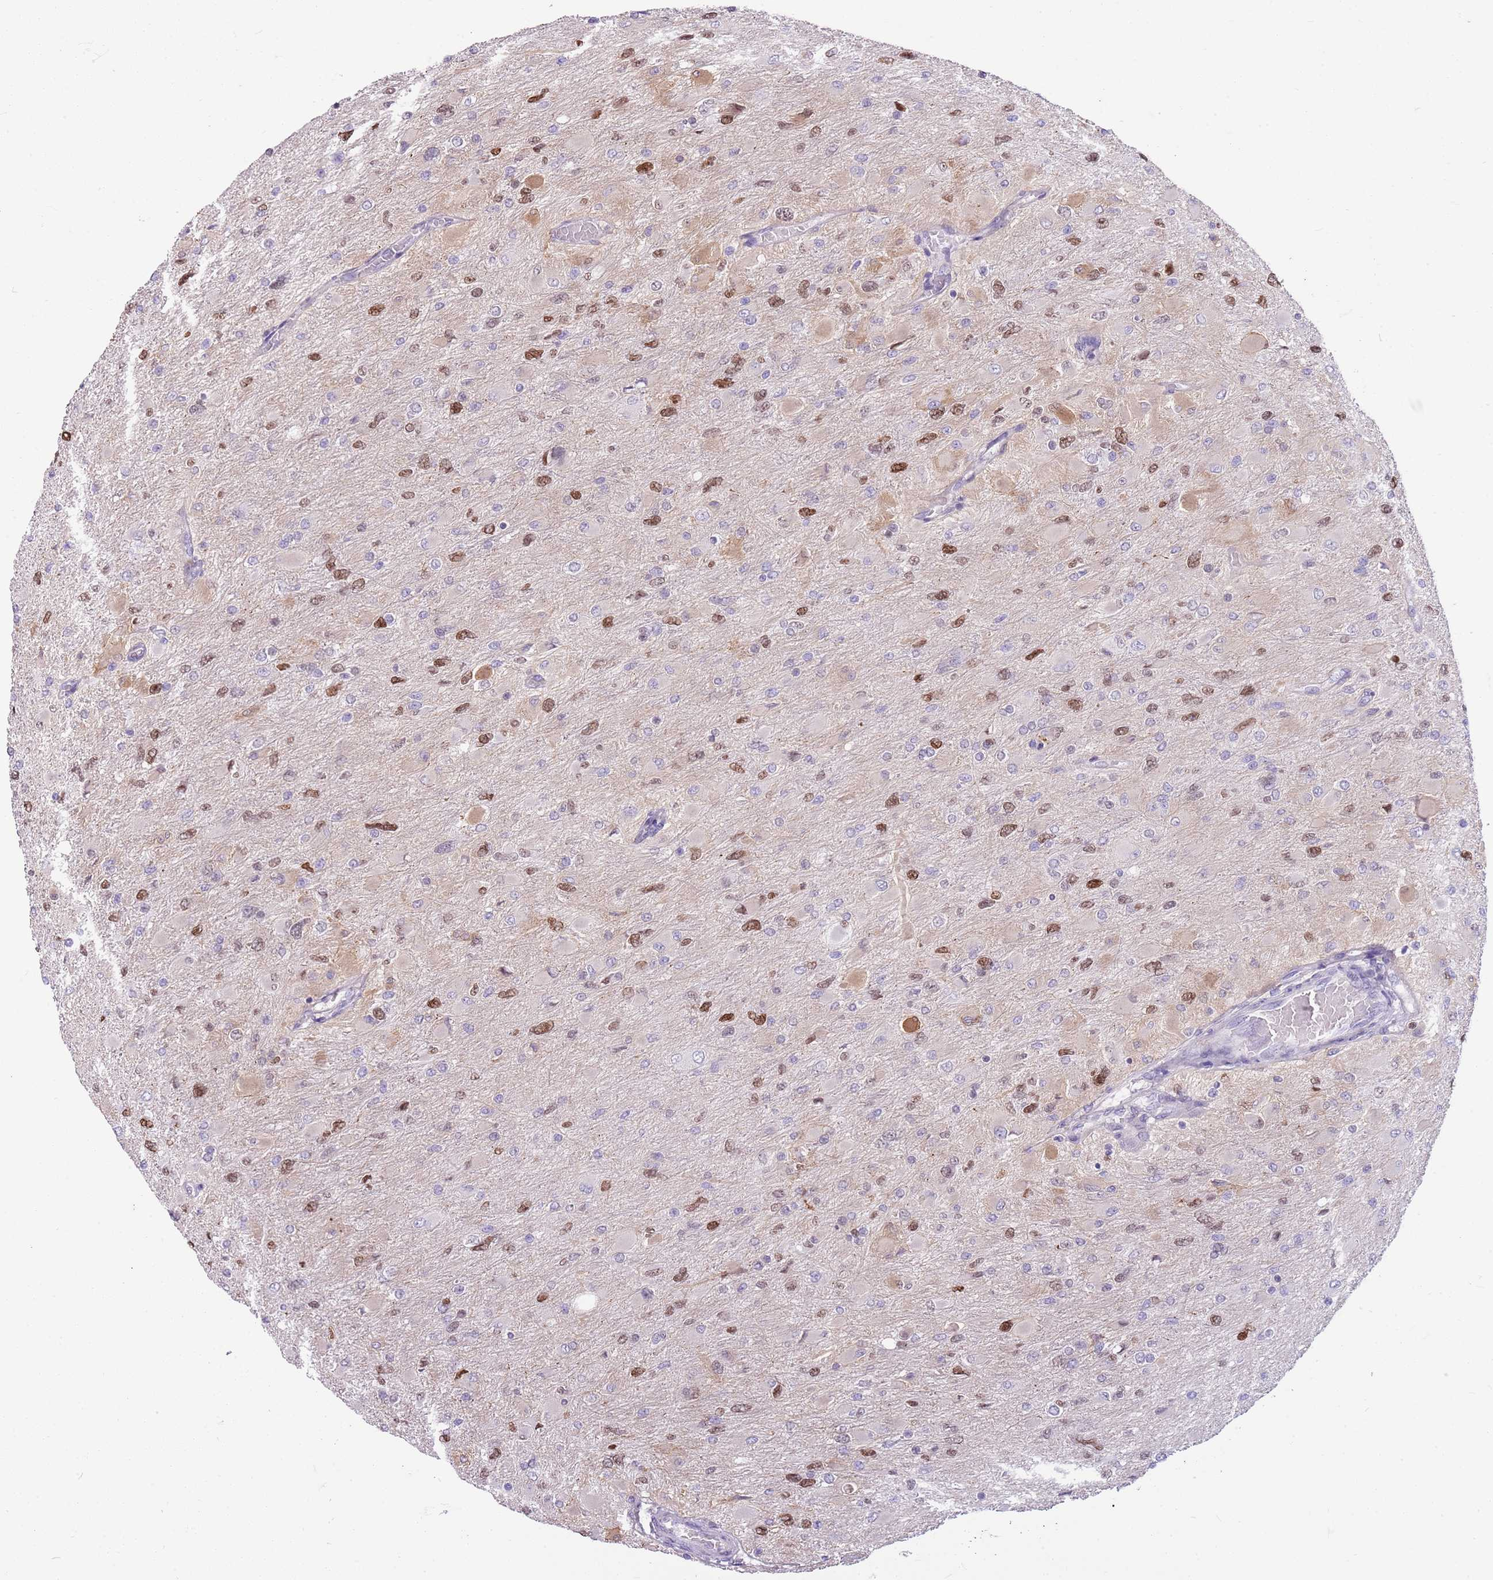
{"staining": {"intensity": "moderate", "quantity": "25%-75%", "location": "nuclear"}, "tissue": "glioma", "cell_type": "Tumor cells", "image_type": "cancer", "snomed": [{"axis": "morphology", "description": "Glioma, malignant, High grade"}, {"axis": "topography", "description": "Cerebral cortex"}], "caption": "Approximately 25%-75% of tumor cells in glioma exhibit moderate nuclear protein positivity as visualized by brown immunohistochemical staining.", "gene": "DHX32", "patient": {"sex": "female", "age": 36}}